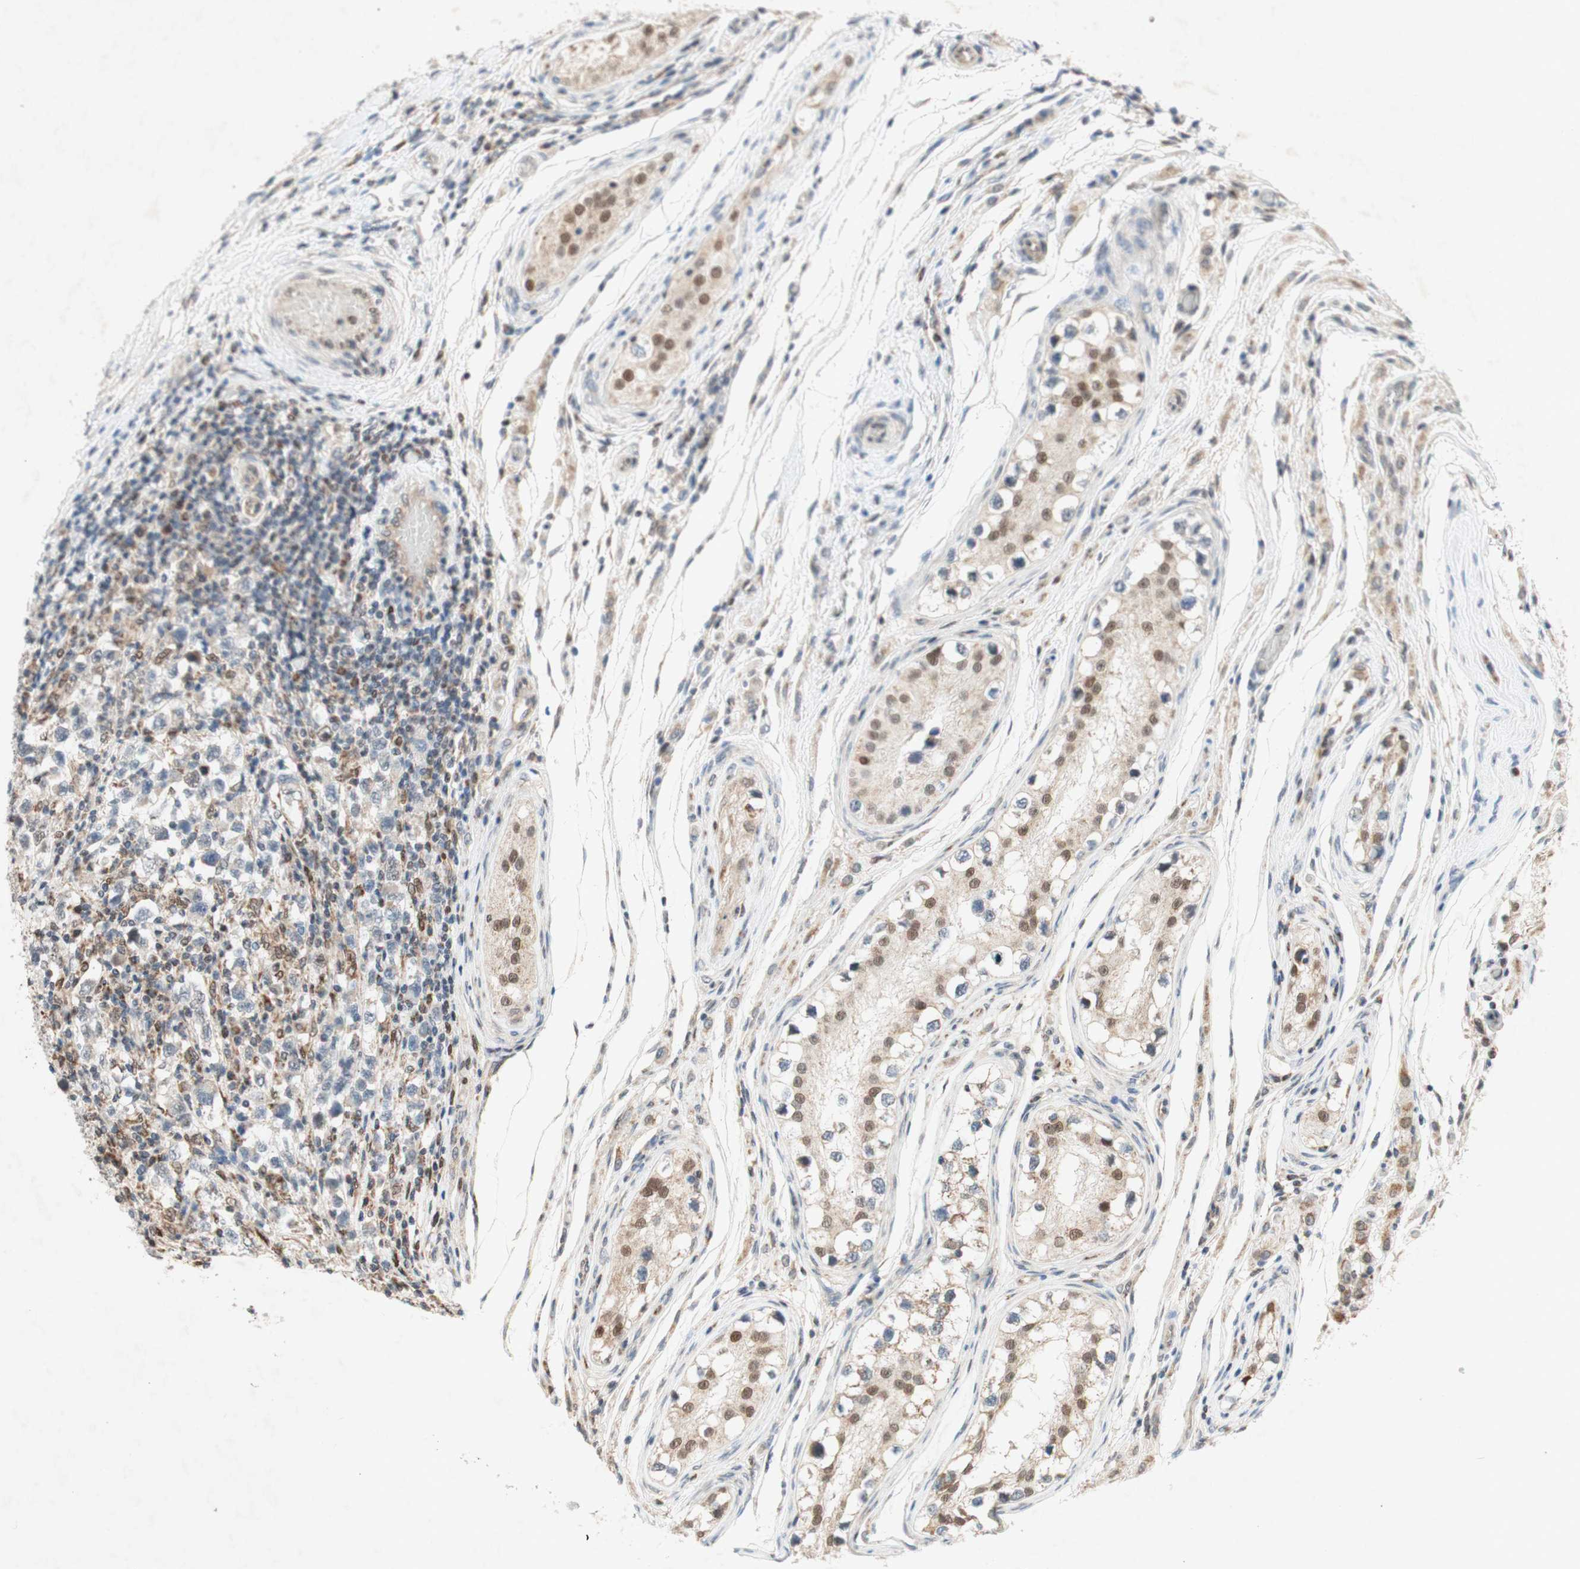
{"staining": {"intensity": "weak", "quantity": "25%-75%", "location": "cytoplasmic/membranous"}, "tissue": "testis cancer", "cell_type": "Tumor cells", "image_type": "cancer", "snomed": [{"axis": "morphology", "description": "Carcinoma, Embryonal, NOS"}, {"axis": "topography", "description": "Testis"}], "caption": "There is low levels of weak cytoplasmic/membranous staining in tumor cells of embryonal carcinoma (testis), as demonstrated by immunohistochemical staining (brown color).", "gene": "DNMT3A", "patient": {"sex": "male", "age": 21}}